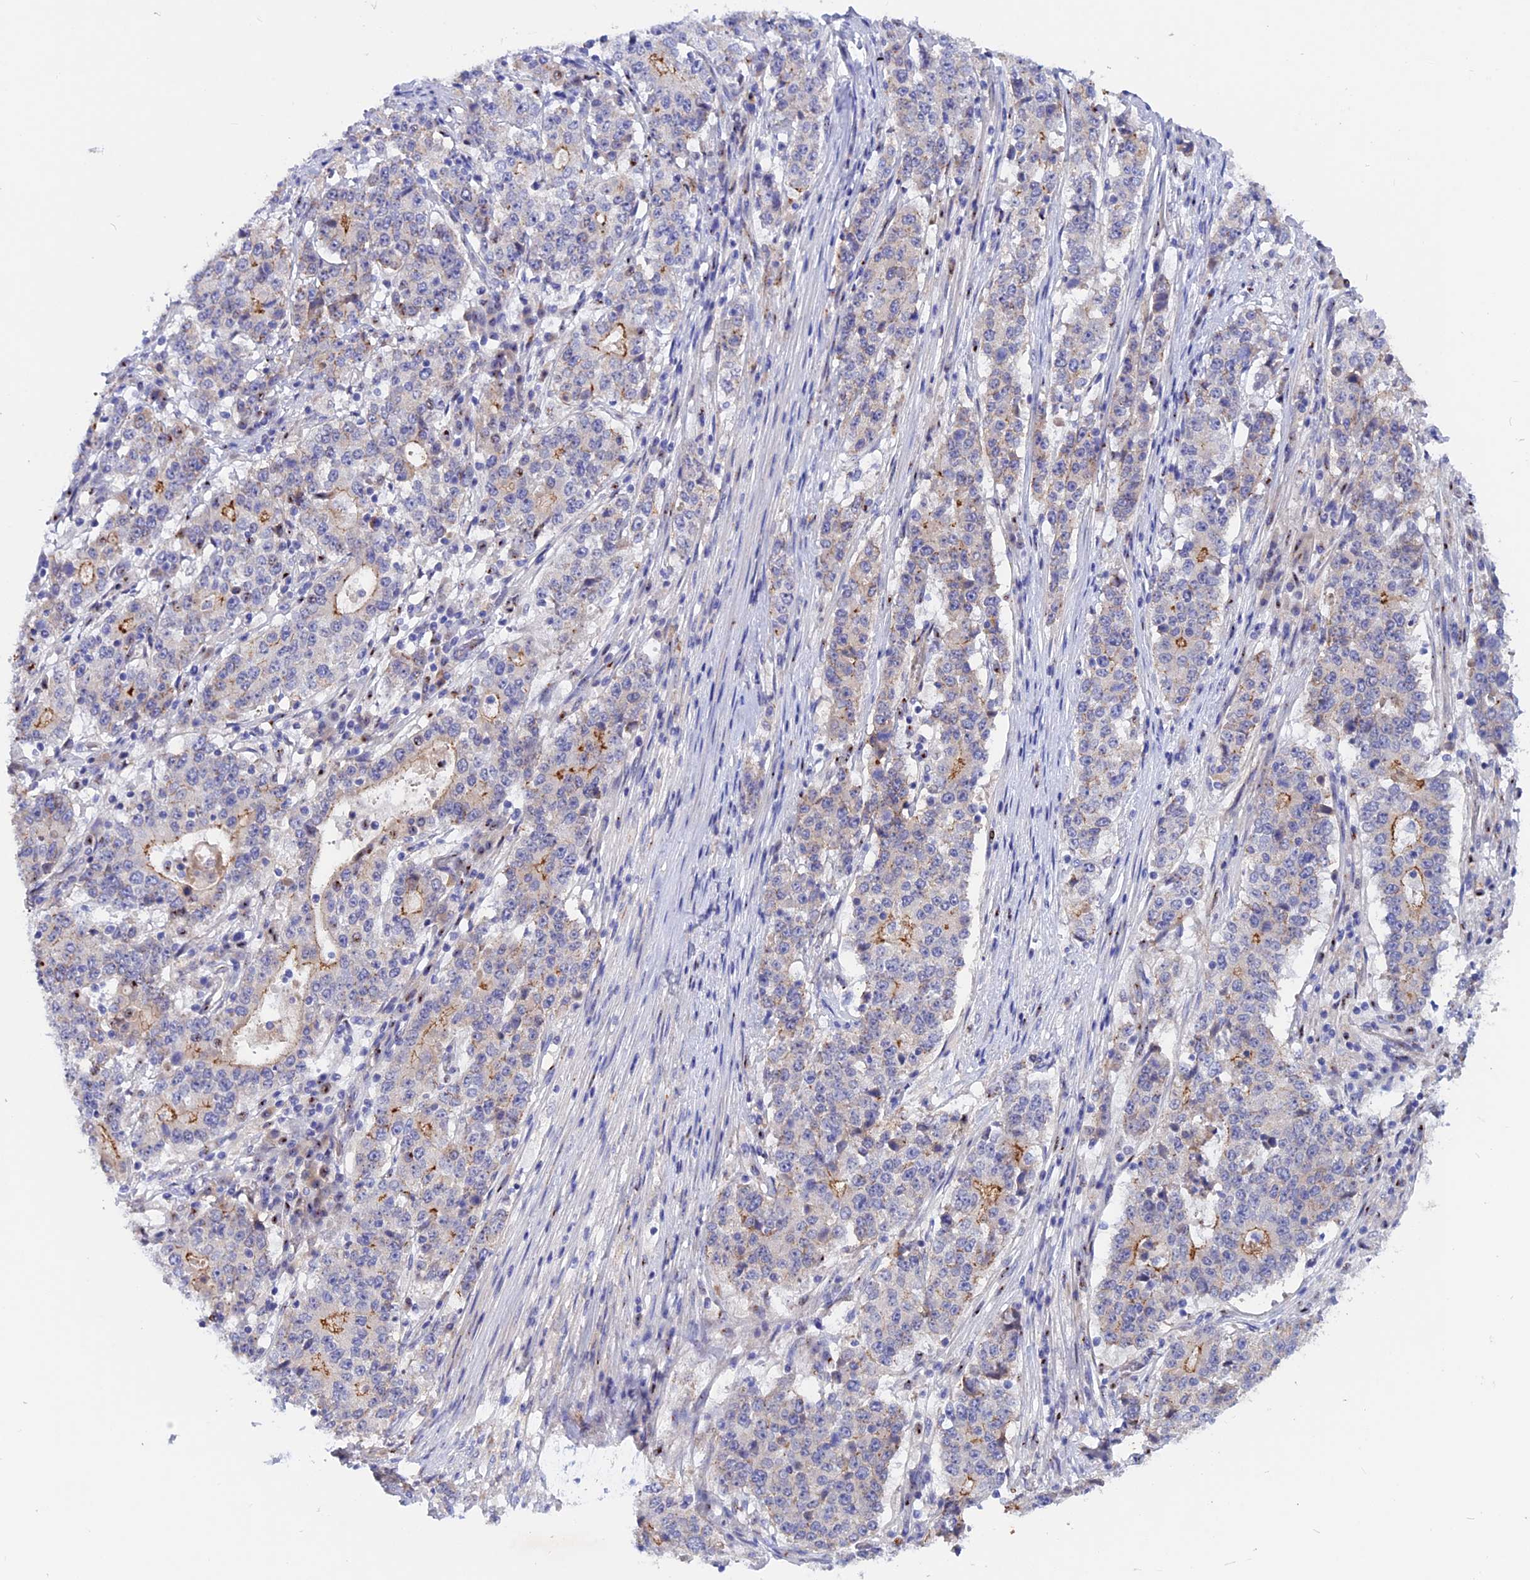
{"staining": {"intensity": "moderate", "quantity": "<25%", "location": "cytoplasmic/membranous"}, "tissue": "stomach cancer", "cell_type": "Tumor cells", "image_type": "cancer", "snomed": [{"axis": "morphology", "description": "Adenocarcinoma, NOS"}, {"axis": "topography", "description": "Stomach"}], "caption": "A low amount of moderate cytoplasmic/membranous positivity is appreciated in about <25% of tumor cells in stomach cancer tissue. The protein is stained brown, and the nuclei are stained in blue (DAB IHC with brightfield microscopy, high magnification).", "gene": "GK5", "patient": {"sex": "male", "age": 59}}